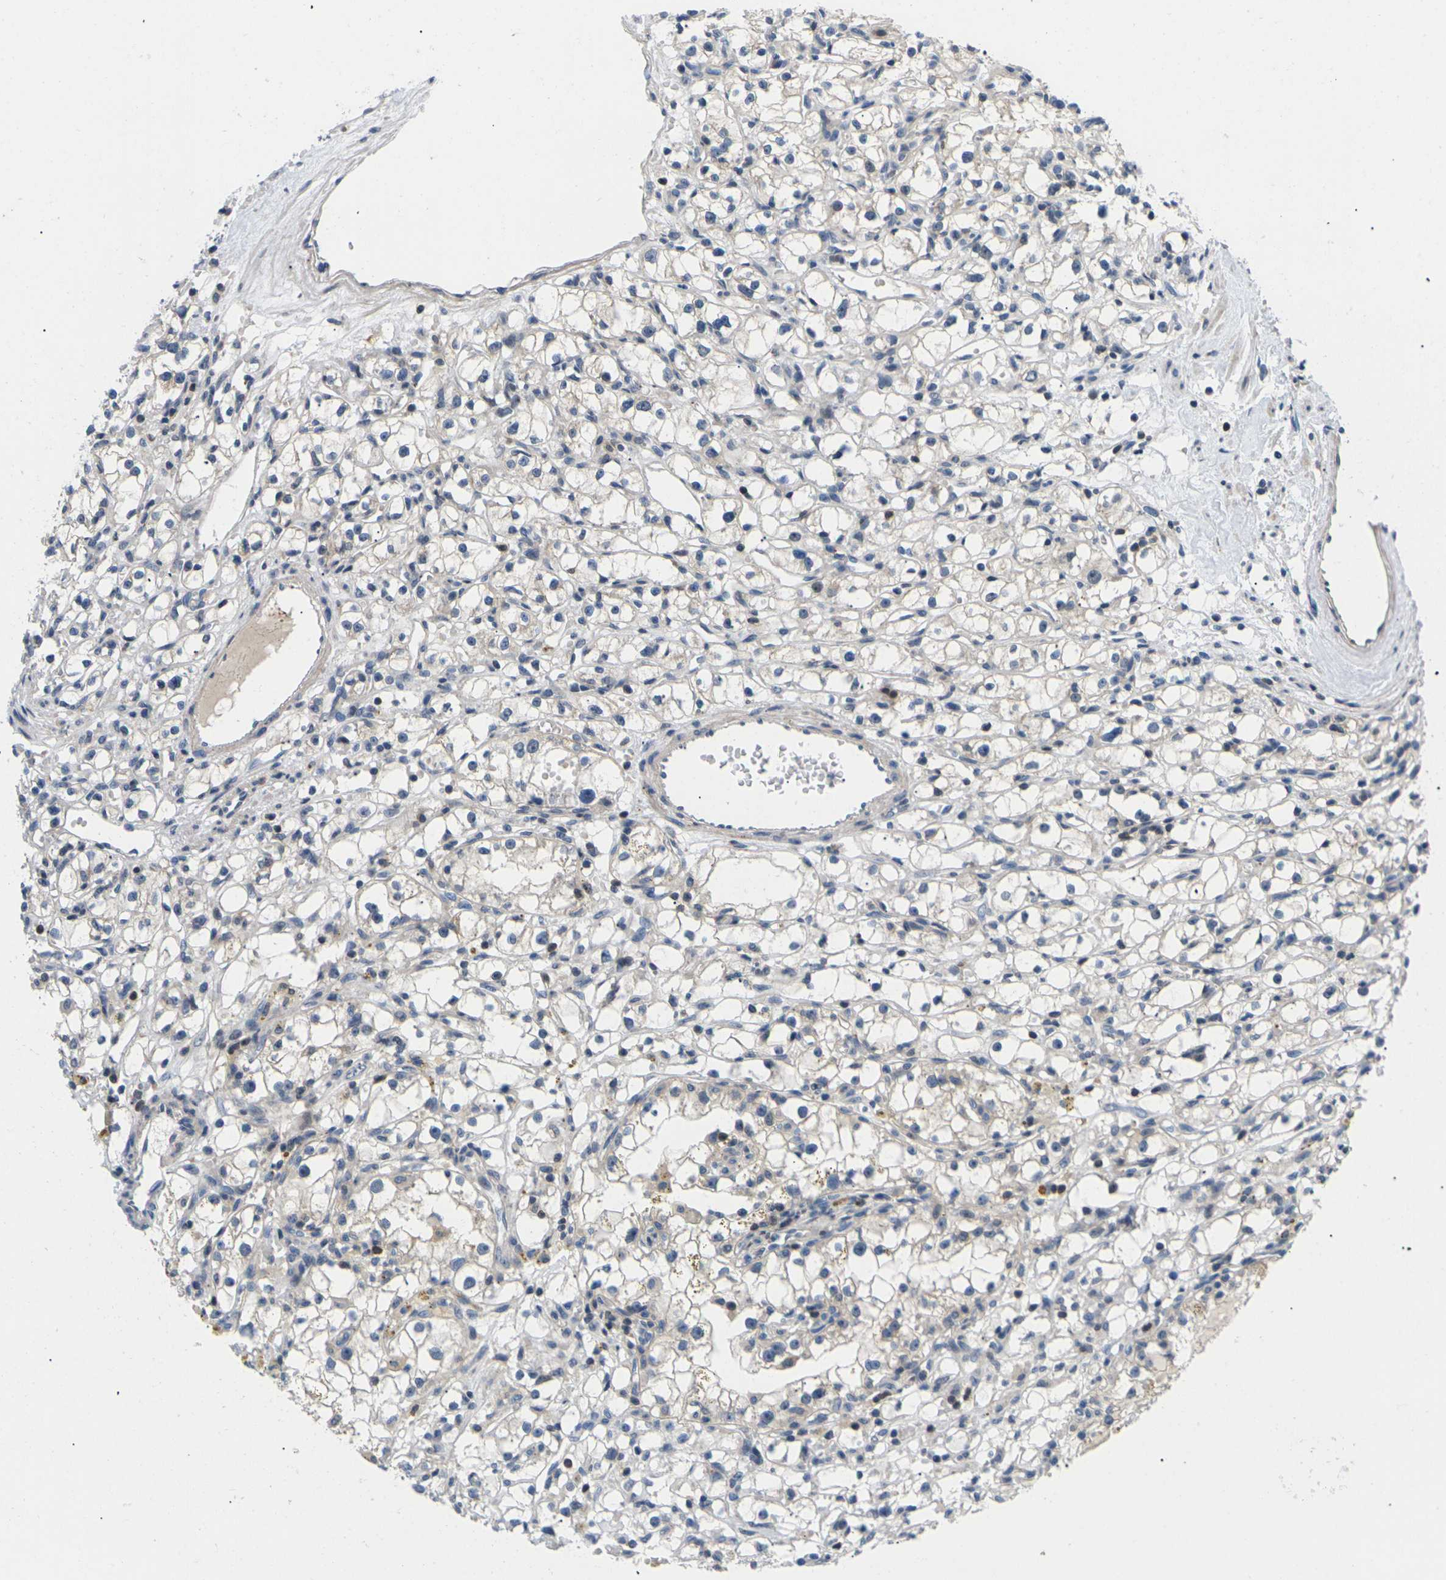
{"staining": {"intensity": "negative", "quantity": "none", "location": "none"}, "tissue": "renal cancer", "cell_type": "Tumor cells", "image_type": "cancer", "snomed": [{"axis": "morphology", "description": "Adenocarcinoma, NOS"}, {"axis": "topography", "description": "Kidney"}], "caption": "DAB (3,3'-diaminobenzidine) immunohistochemical staining of renal cancer exhibits no significant positivity in tumor cells. (DAB (3,3'-diaminobenzidine) IHC visualized using brightfield microscopy, high magnification).", "gene": "RPS6KA3", "patient": {"sex": "male", "age": 56}}